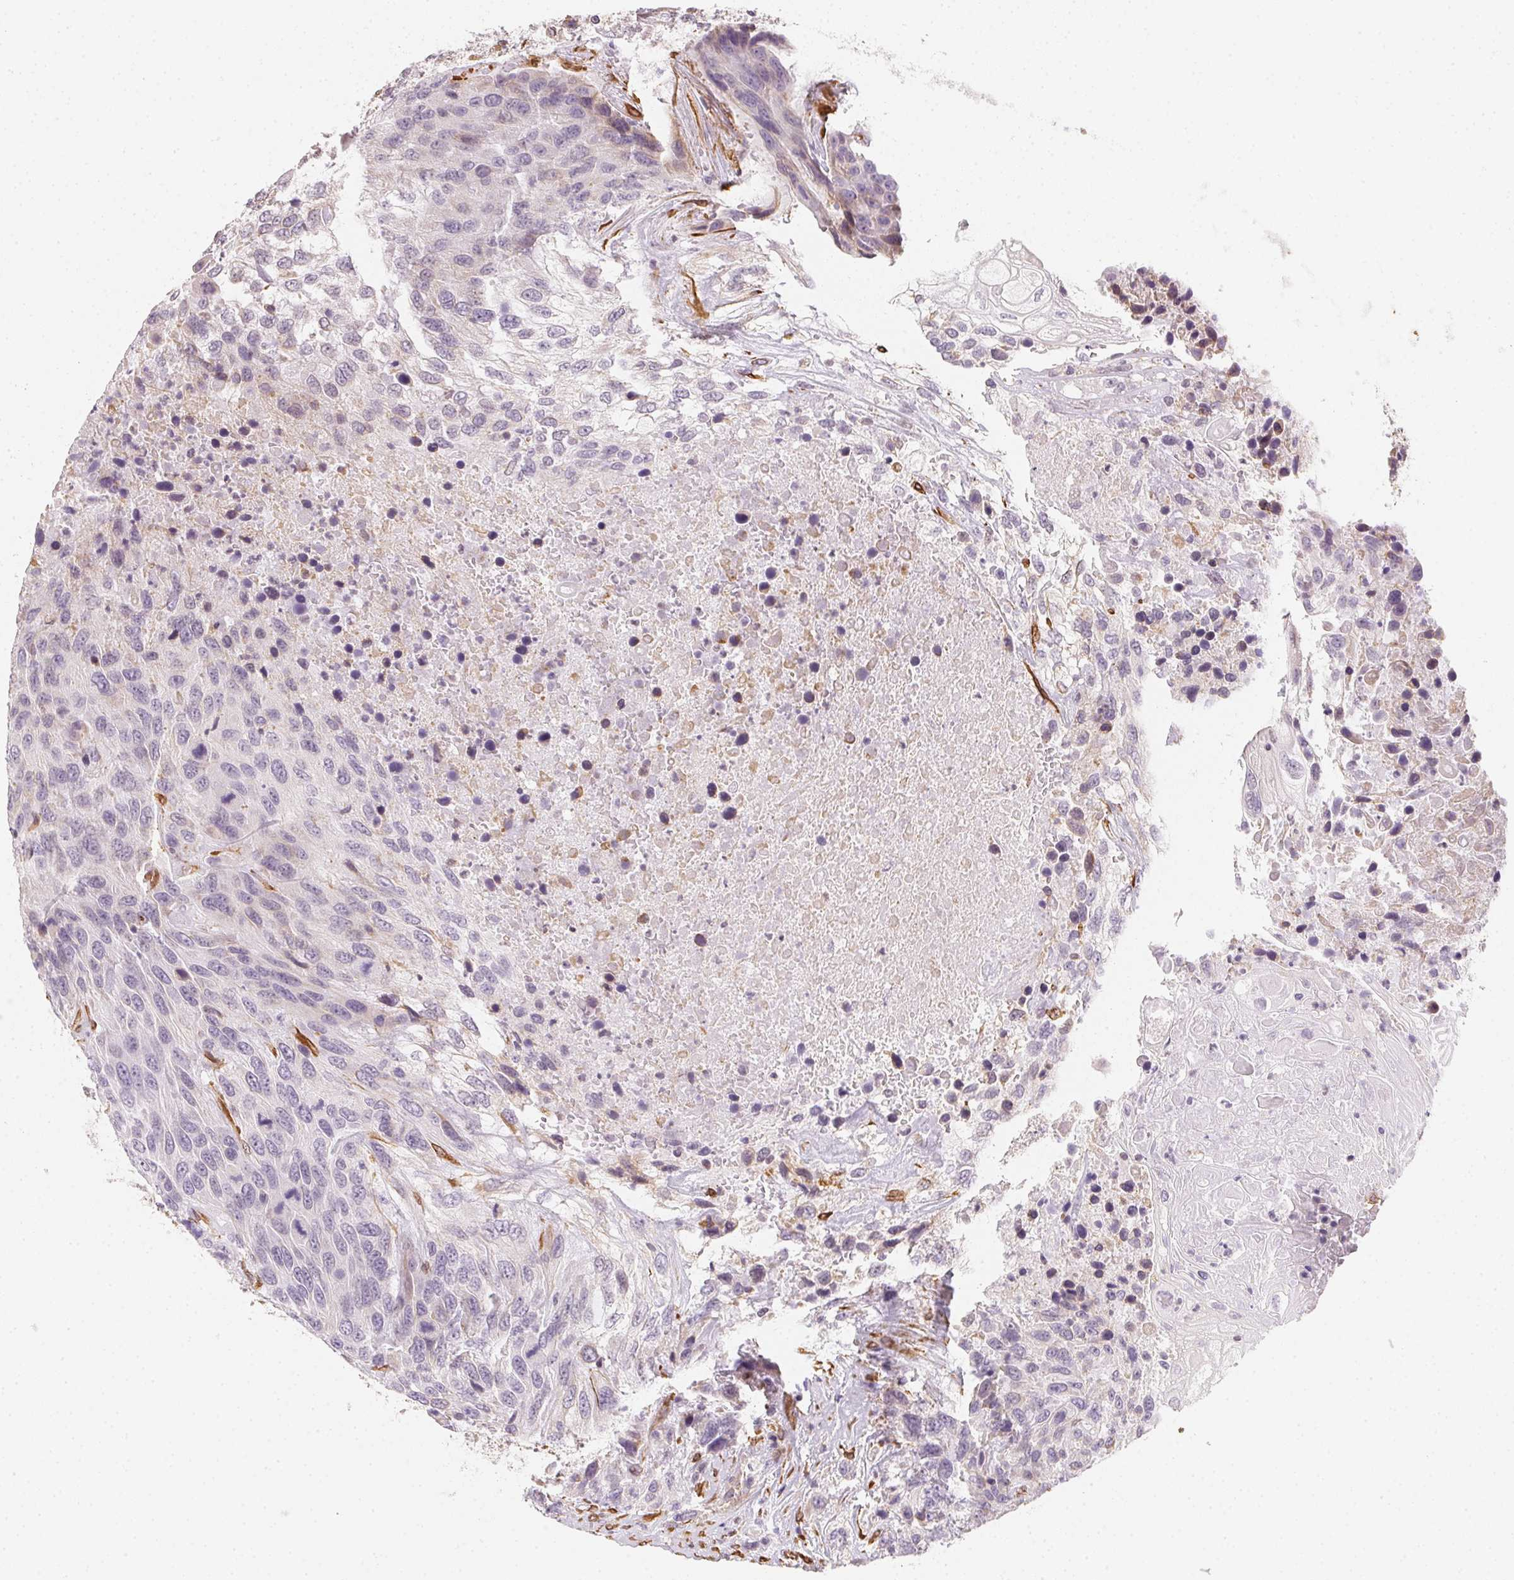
{"staining": {"intensity": "negative", "quantity": "none", "location": "none"}, "tissue": "urothelial cancer", "cell_type": "Tumor cells", "image_type": "cancer", "snomed": [{"axis": "morphology", "description": "Urothelial carcinoma, High grade"}, {"axis": "topography", "description": "Urinary bladder"}], "caption": "Urothelial cancer was stained to show a protein in brown. There is no significant expression in tumor cells.", "gene": "RSBN1", "patient": {"sex": "female", "age": 70}}